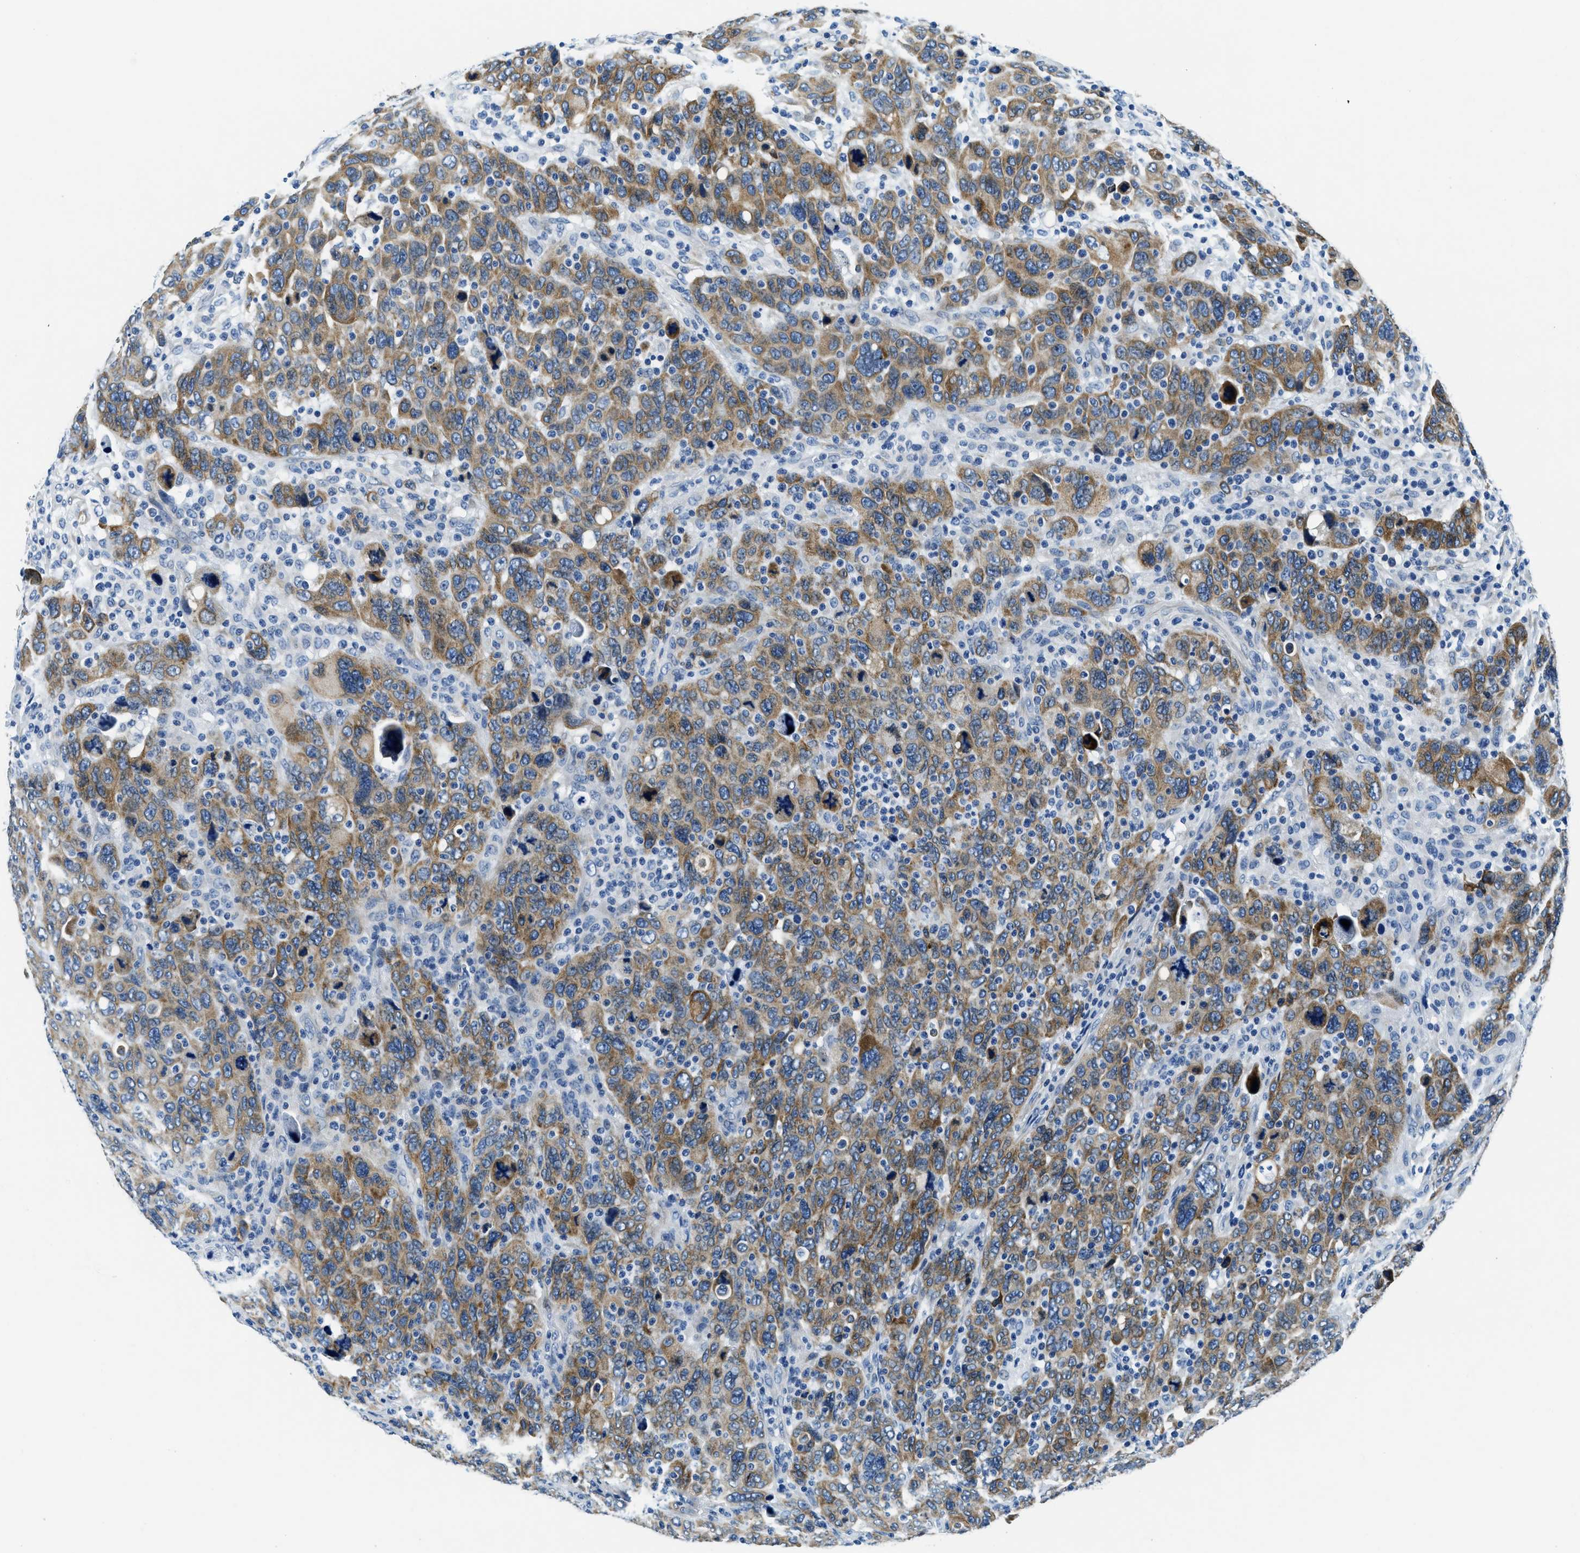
{"staining": {"intensity": "moderate", "quantity": ">75%", "location": "cytoplasmic/membranous"}, "tissue": "breast cancer", "cell_type": "Tumor cells", "image_type": "cancer", "snomed": [{"axis": "morphology", "description": "Duct carcinoma"}, {"axis": "topography", "description": "Breast"}], "caption": "Invasive ductal carcinoma (breast) stained for a protein (brown) shows moderate cytoplasmic/membranous positive expression in about >75% of tumor cells.", "gene": "UBAC2", "patient": {"sex": "female", "age": 37}}